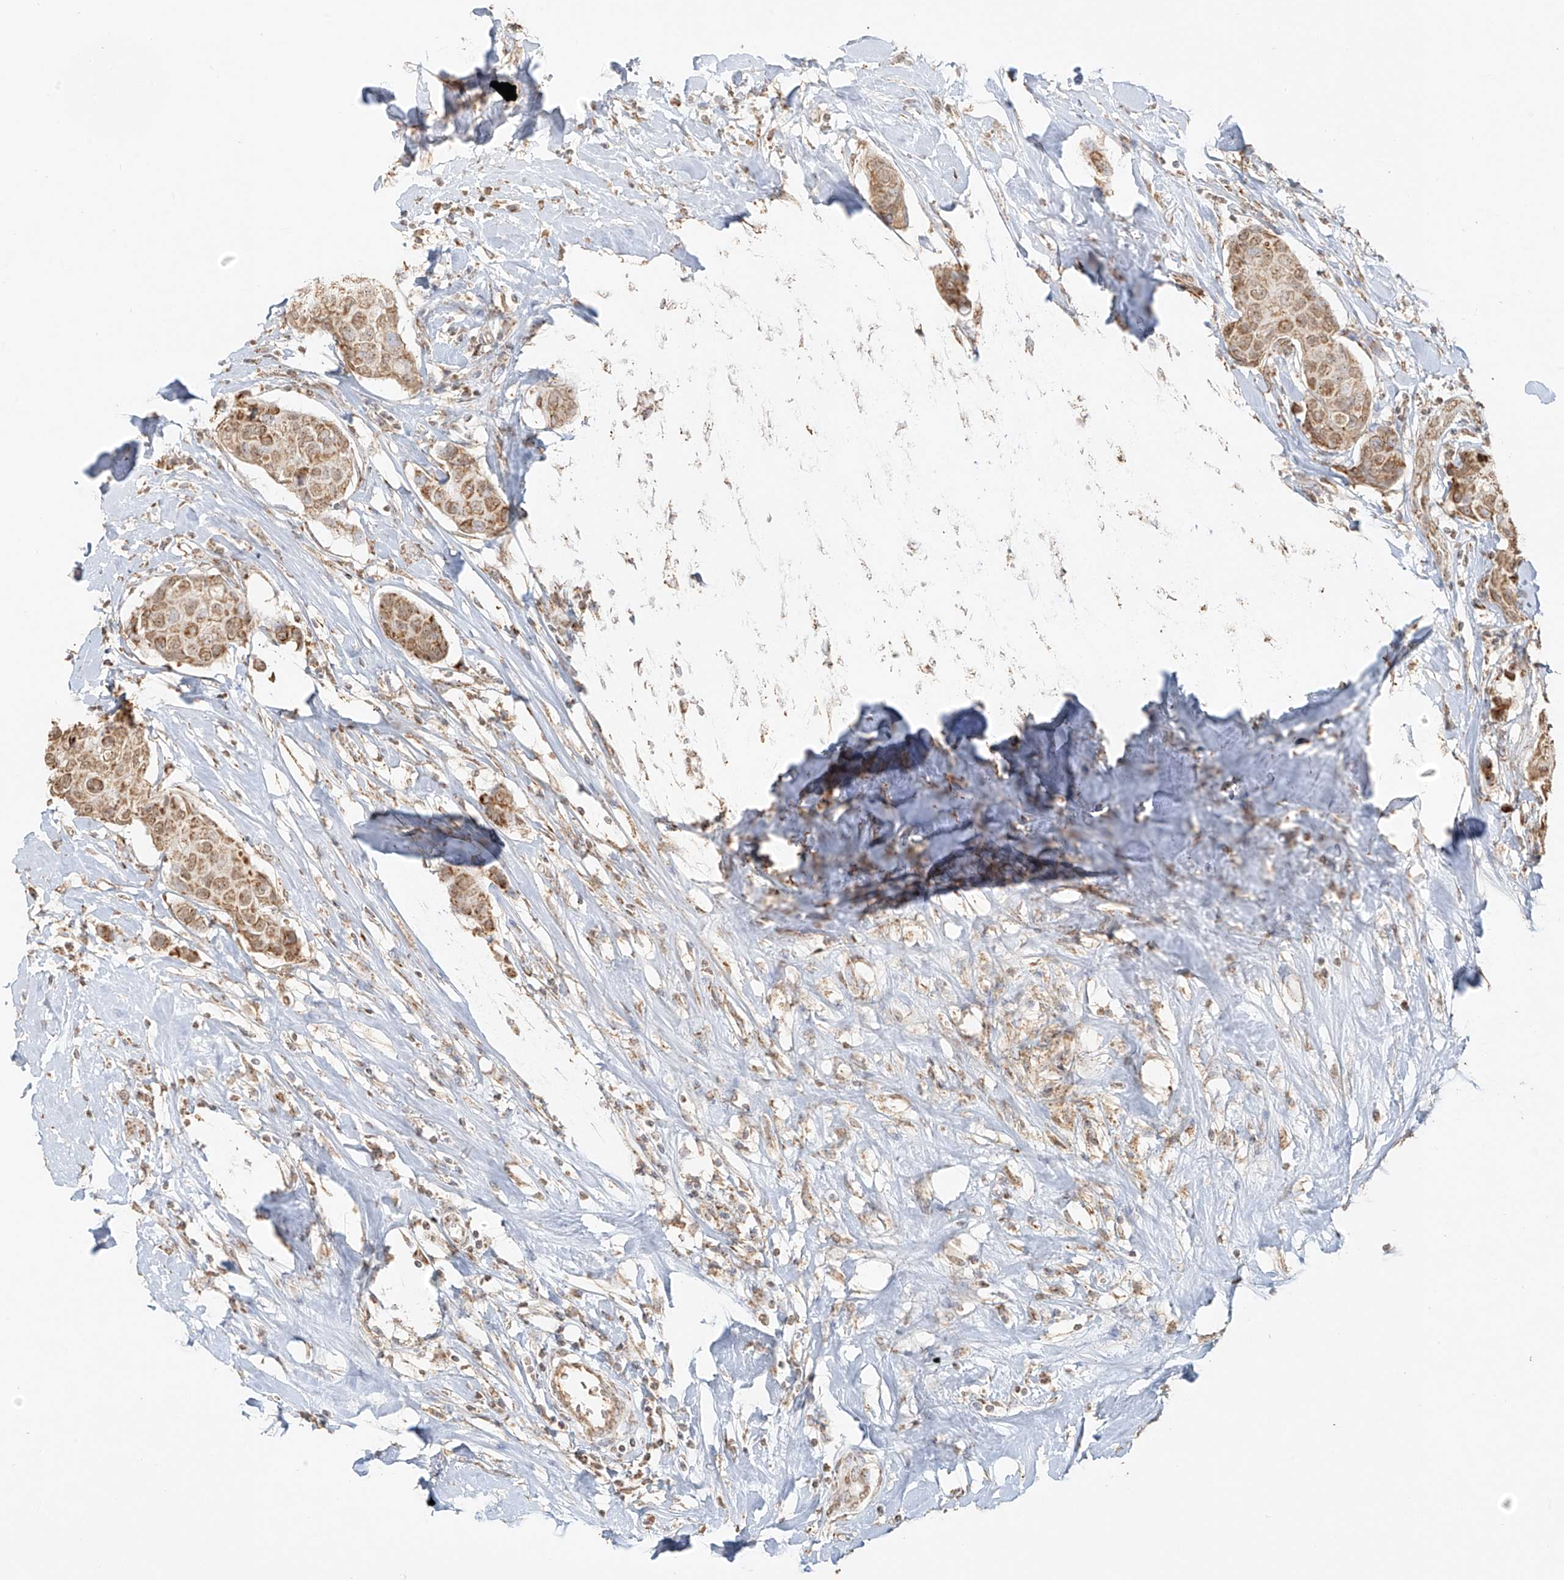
{"staining": {"intensity": "moderate", "quantity": ">75%", "location": "cytoplasmic/membranous,nuclear"}, "tissue": "breast cancer", "cell_type": "Tumor cells", "image_type": "cancer", "snomed": [{"axis": "morphology", "description": "Duct carcinoma"}, {"axis": "topography", "description": "Breast"}], "caption": "An image of human breast infiltrating ductal carcinoma stained for a protein demonstrates moderate cytoplasmic/membranous and nuclear brown staining in tumor cells.", "gene": "MIPEP", "patient": {"sex": "female", "age": 80}}